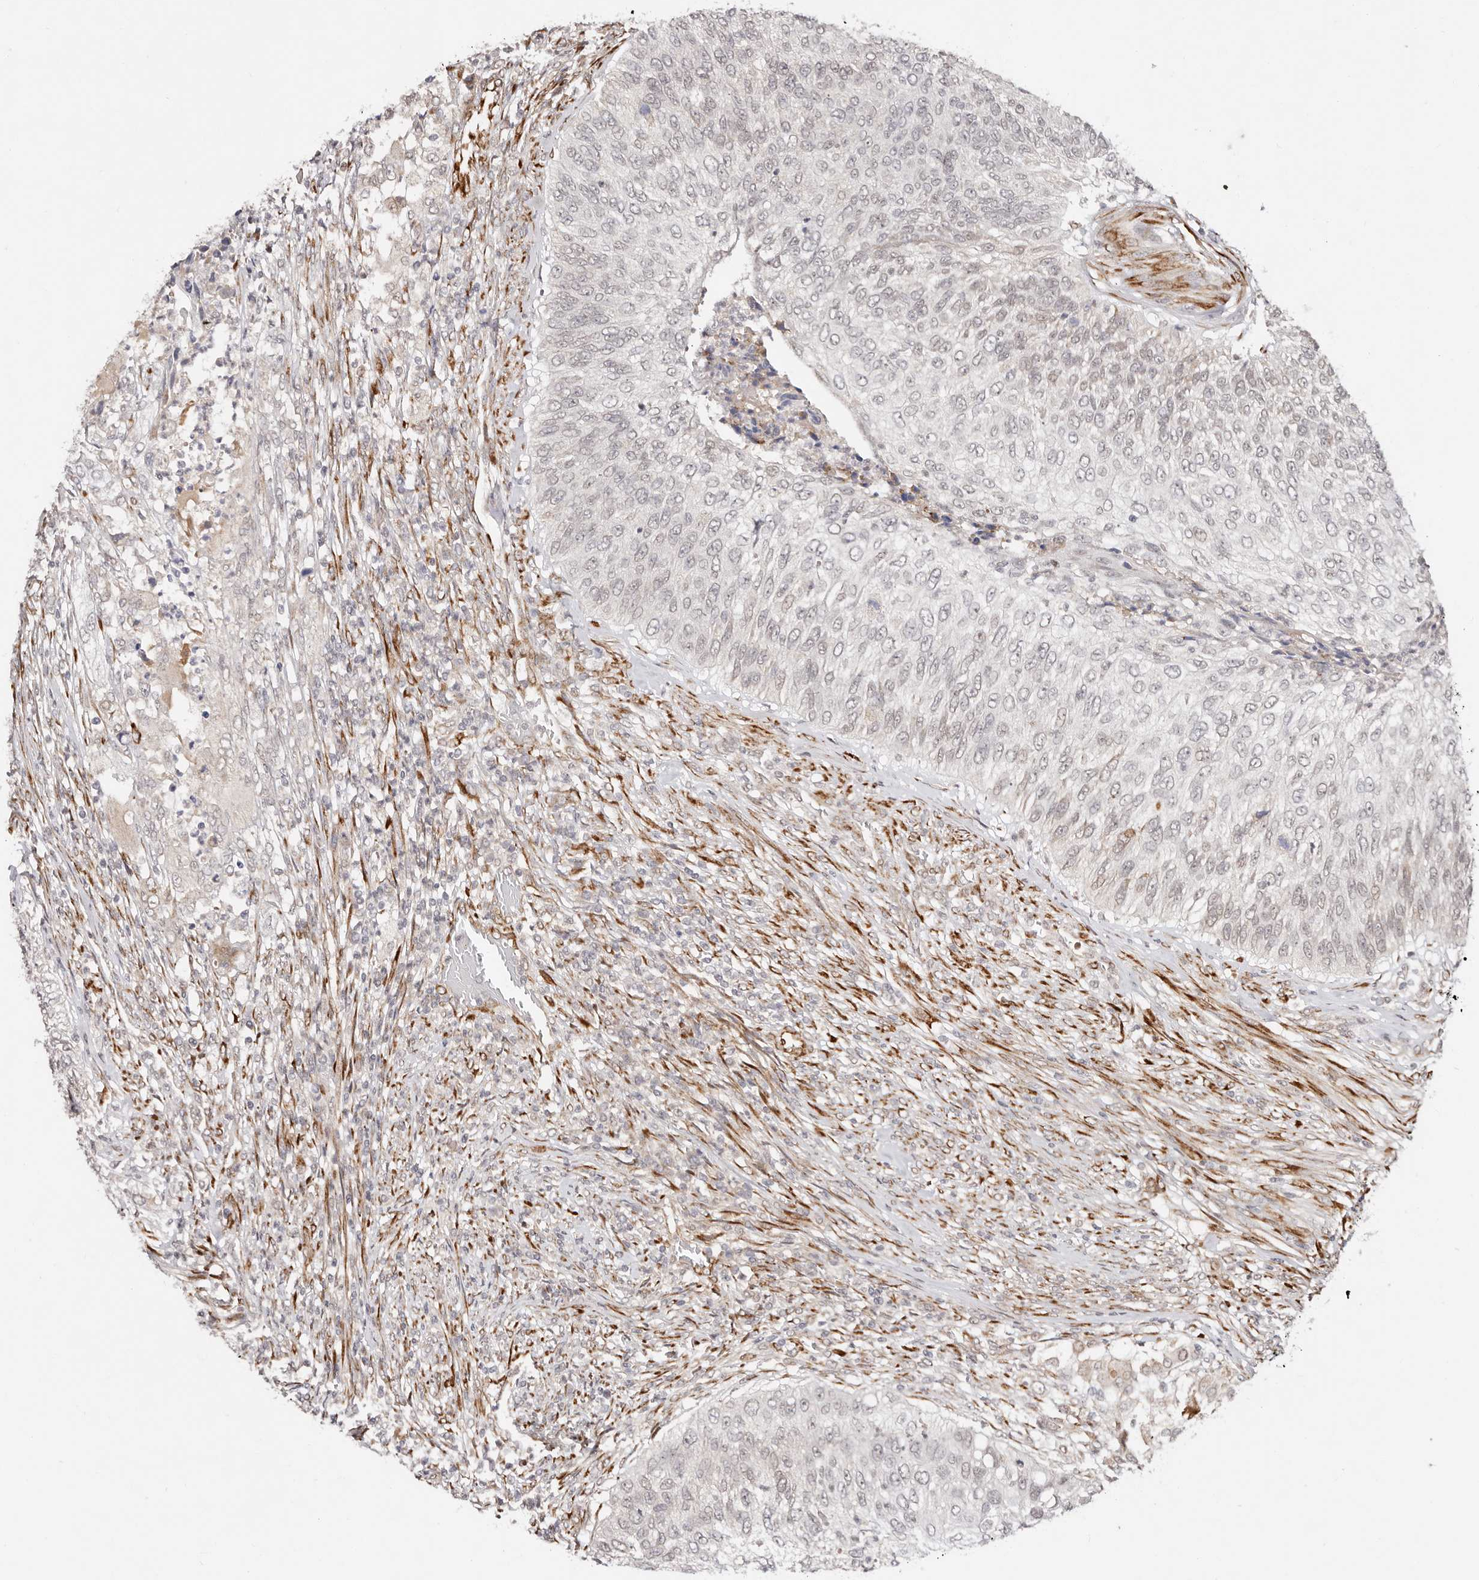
{"staining": {"intensity": "negative", "quantity": "none", "location": "none"}, "tissue": "urothelial cancer", "cell_type": "Tumor cells", "image_type": "cancer", "snomed": [{"axis": "morphology", "description": "Urothelial carcinoma, High grade"}, {"axis": "topography", "description": "Urinary bladder"}], "caption": "Immunohistochemistry of urothelial cancer demonstrates no staining in tumor cells.", "gene": "BCL2L15", "patient": {"sex": "female", "age": 60}}